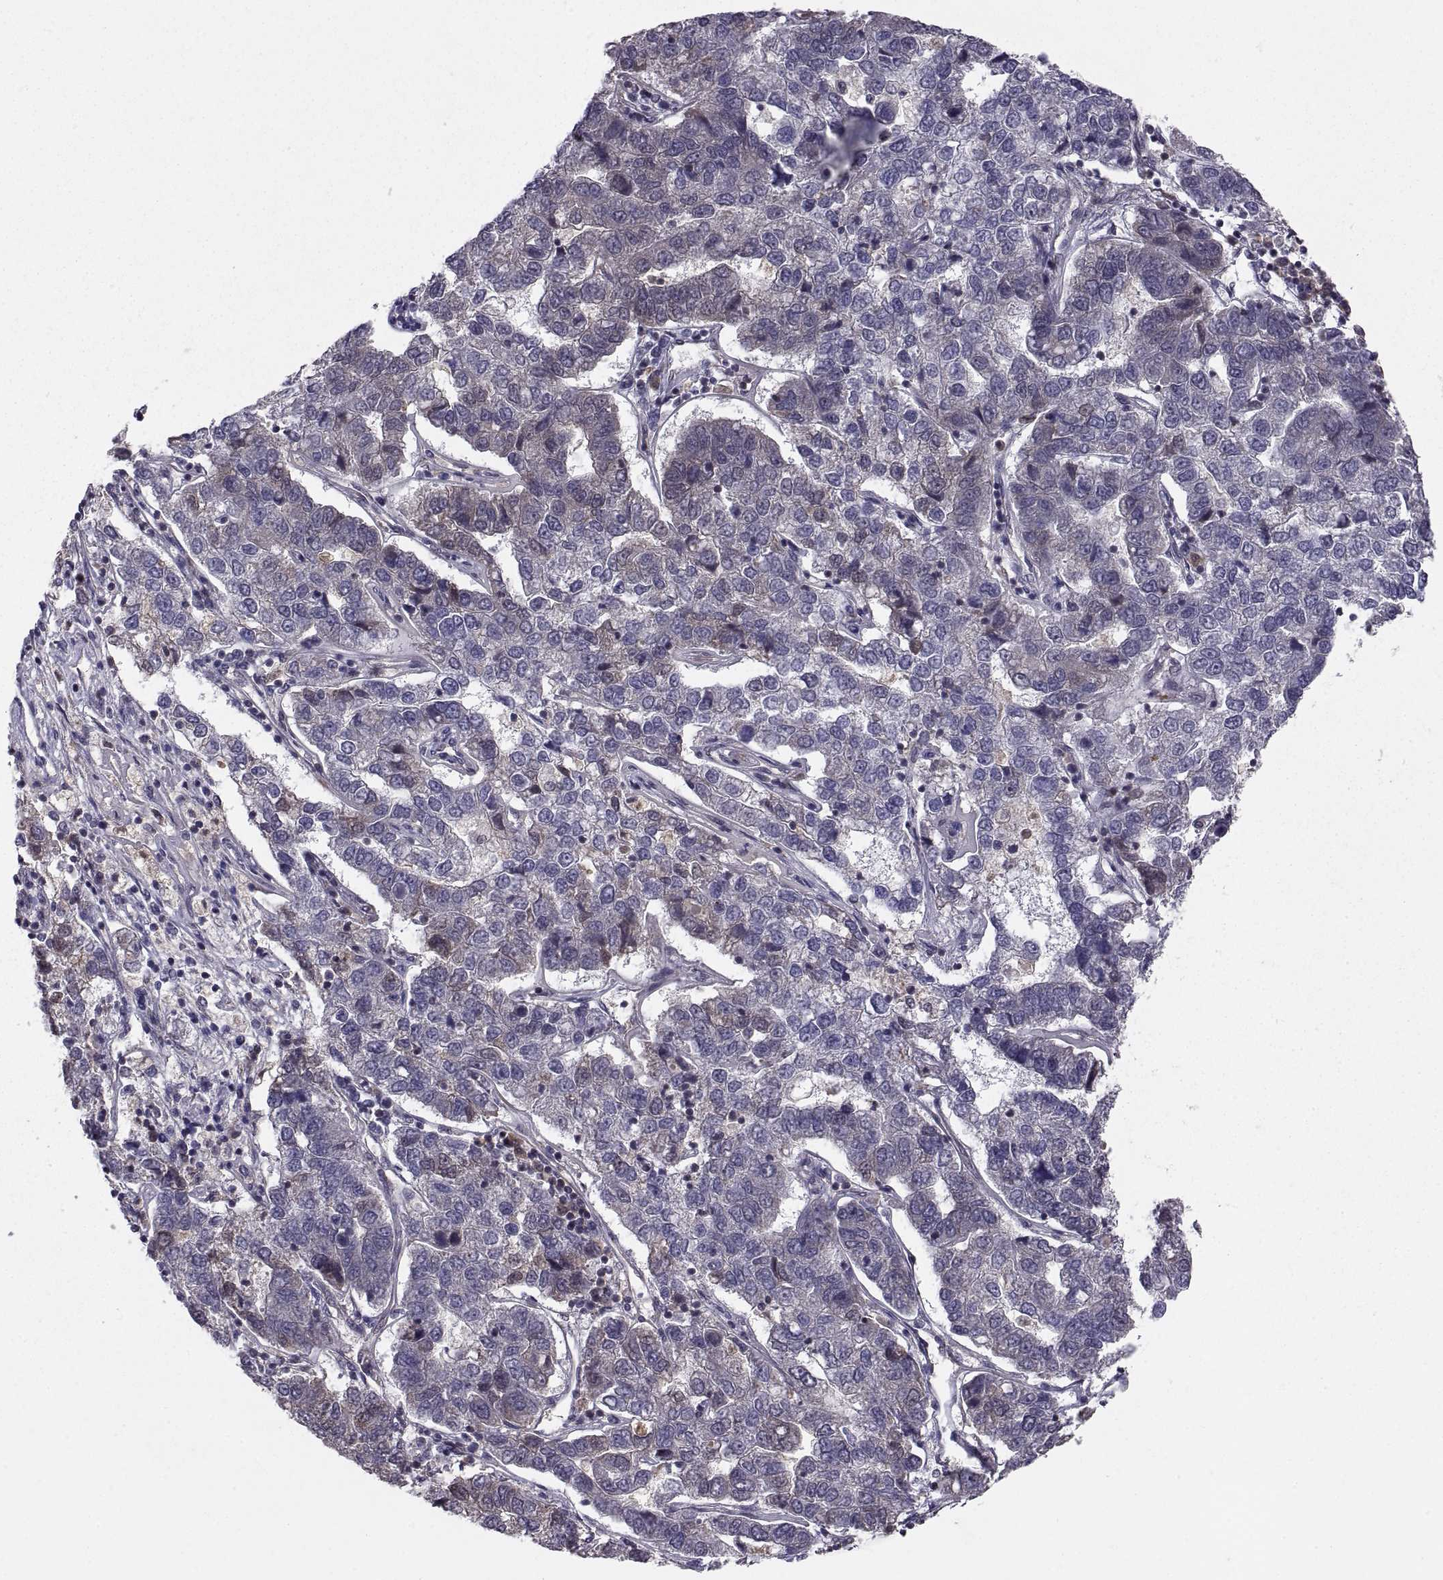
{"staining": {"intensity": "weak", "quantity": "<25%", "location": "cytoplasmic/membranous"}, "tissue": "pancreatic cancer", "cell_type": "Tumor cells", "image_type": "cancer", "snomed": [{"axis": "morphology", "description": "Adenocarcinoma, NOS"}, {"axis": "topography", "description": "Pancreas"}], "caption": "Human pancreatic adenocarcinoma stained for a protein using immunohistochemistry (IHC) displays no staining in tumor cells.", "gene": "ABL2", "patient": {"sex": "female", "age": 61}}